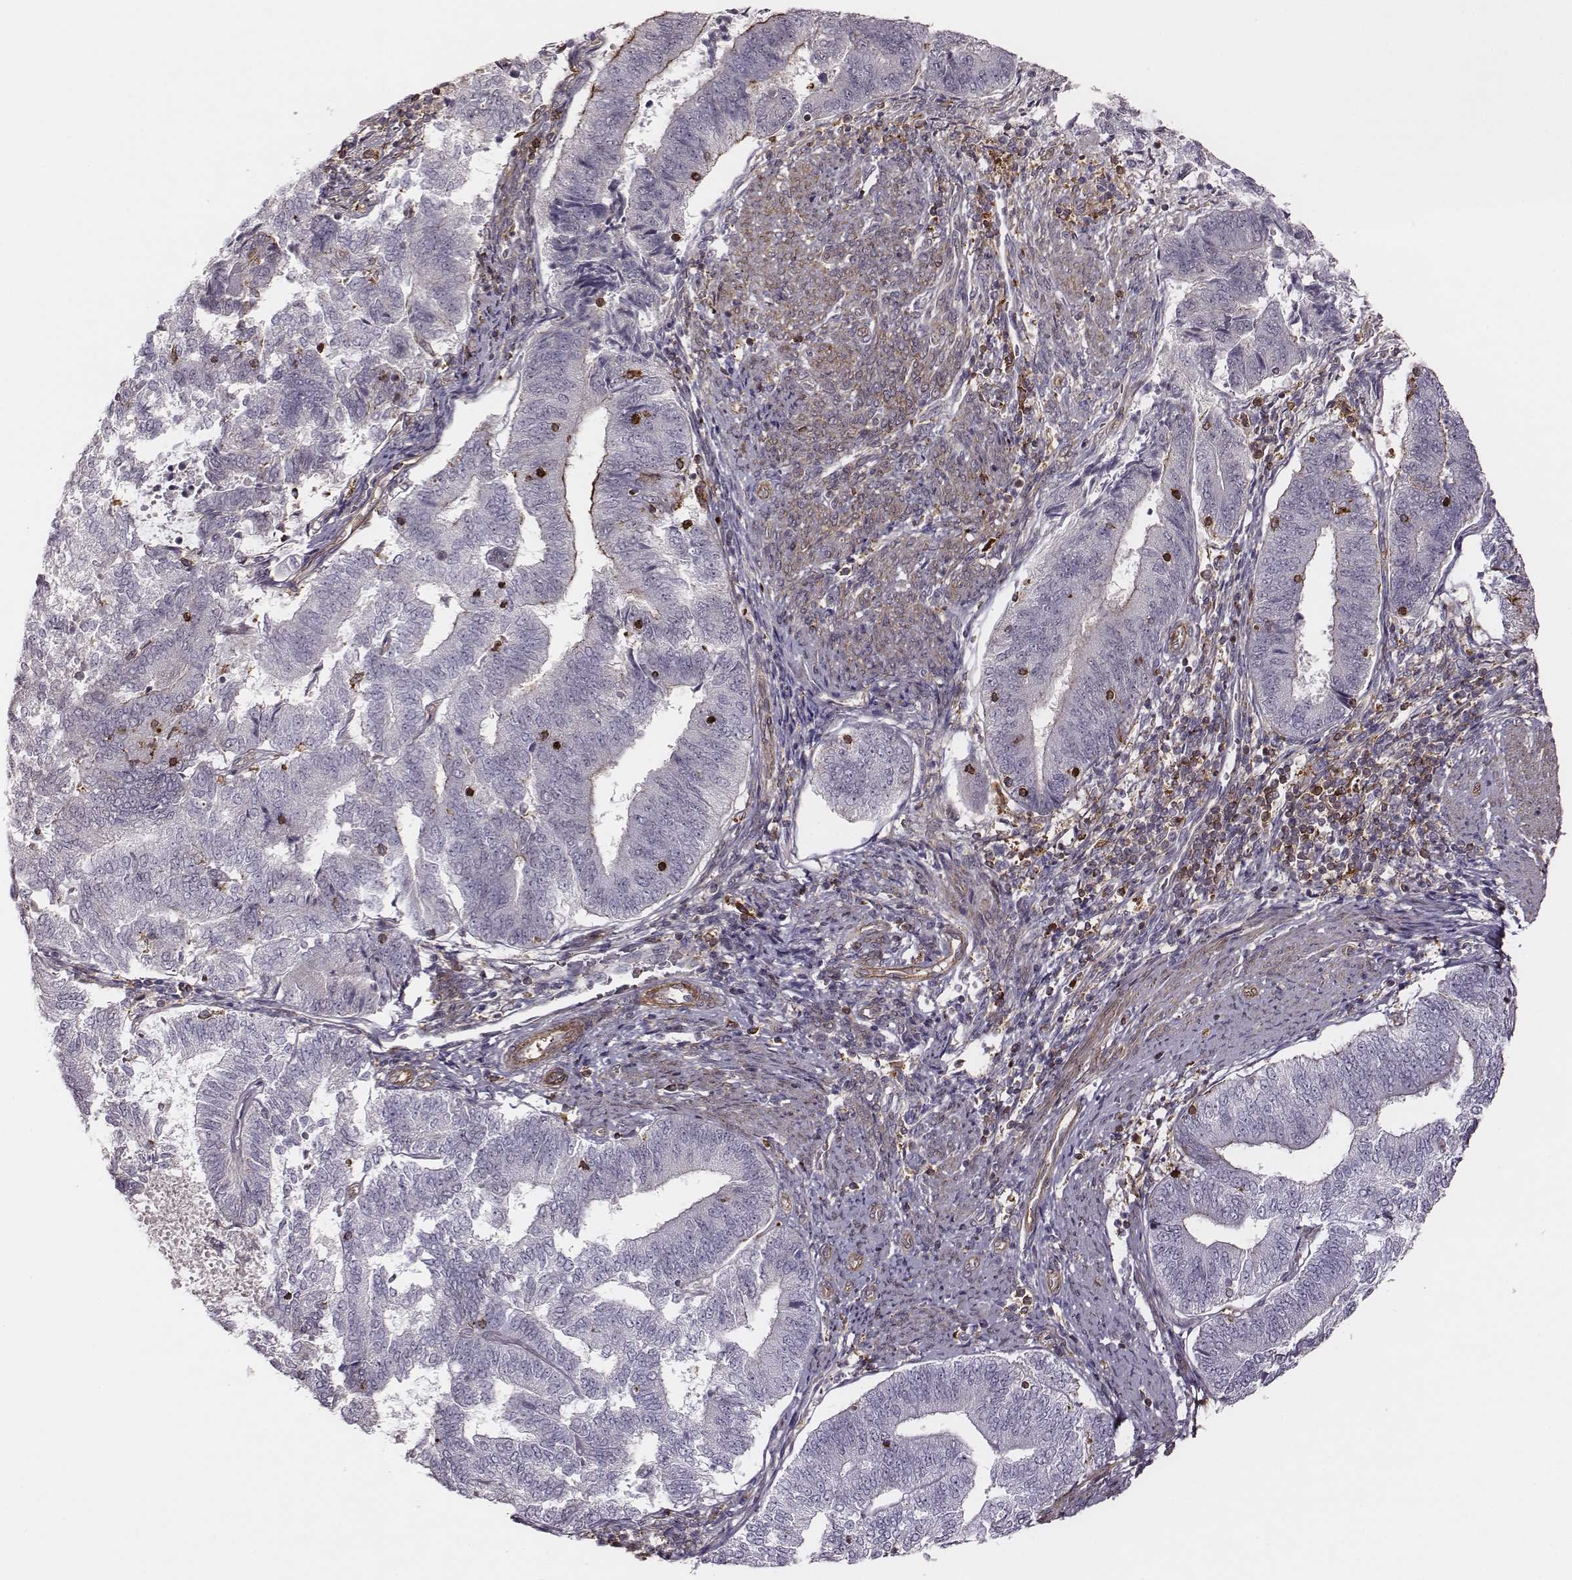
{"staining": {"intensity": "negative", "quantity": "none", "location": "none"}, "tissue": "endometrial cancer", "cell_type": "Tumor cells", "image_type": "cancer", "snomed": [{"axis": "morphology", "description": "Adenocarcinoma, NOS"}, {"axis": "topography", "description": "Endometrium"}], "caption": "Adenocarcinoma (endometrial) was stained to show a protein in brown. There is no significant staining in tumor cells.", "gene": "ZYX", "patient": {"sex": "female", "age": 65}}